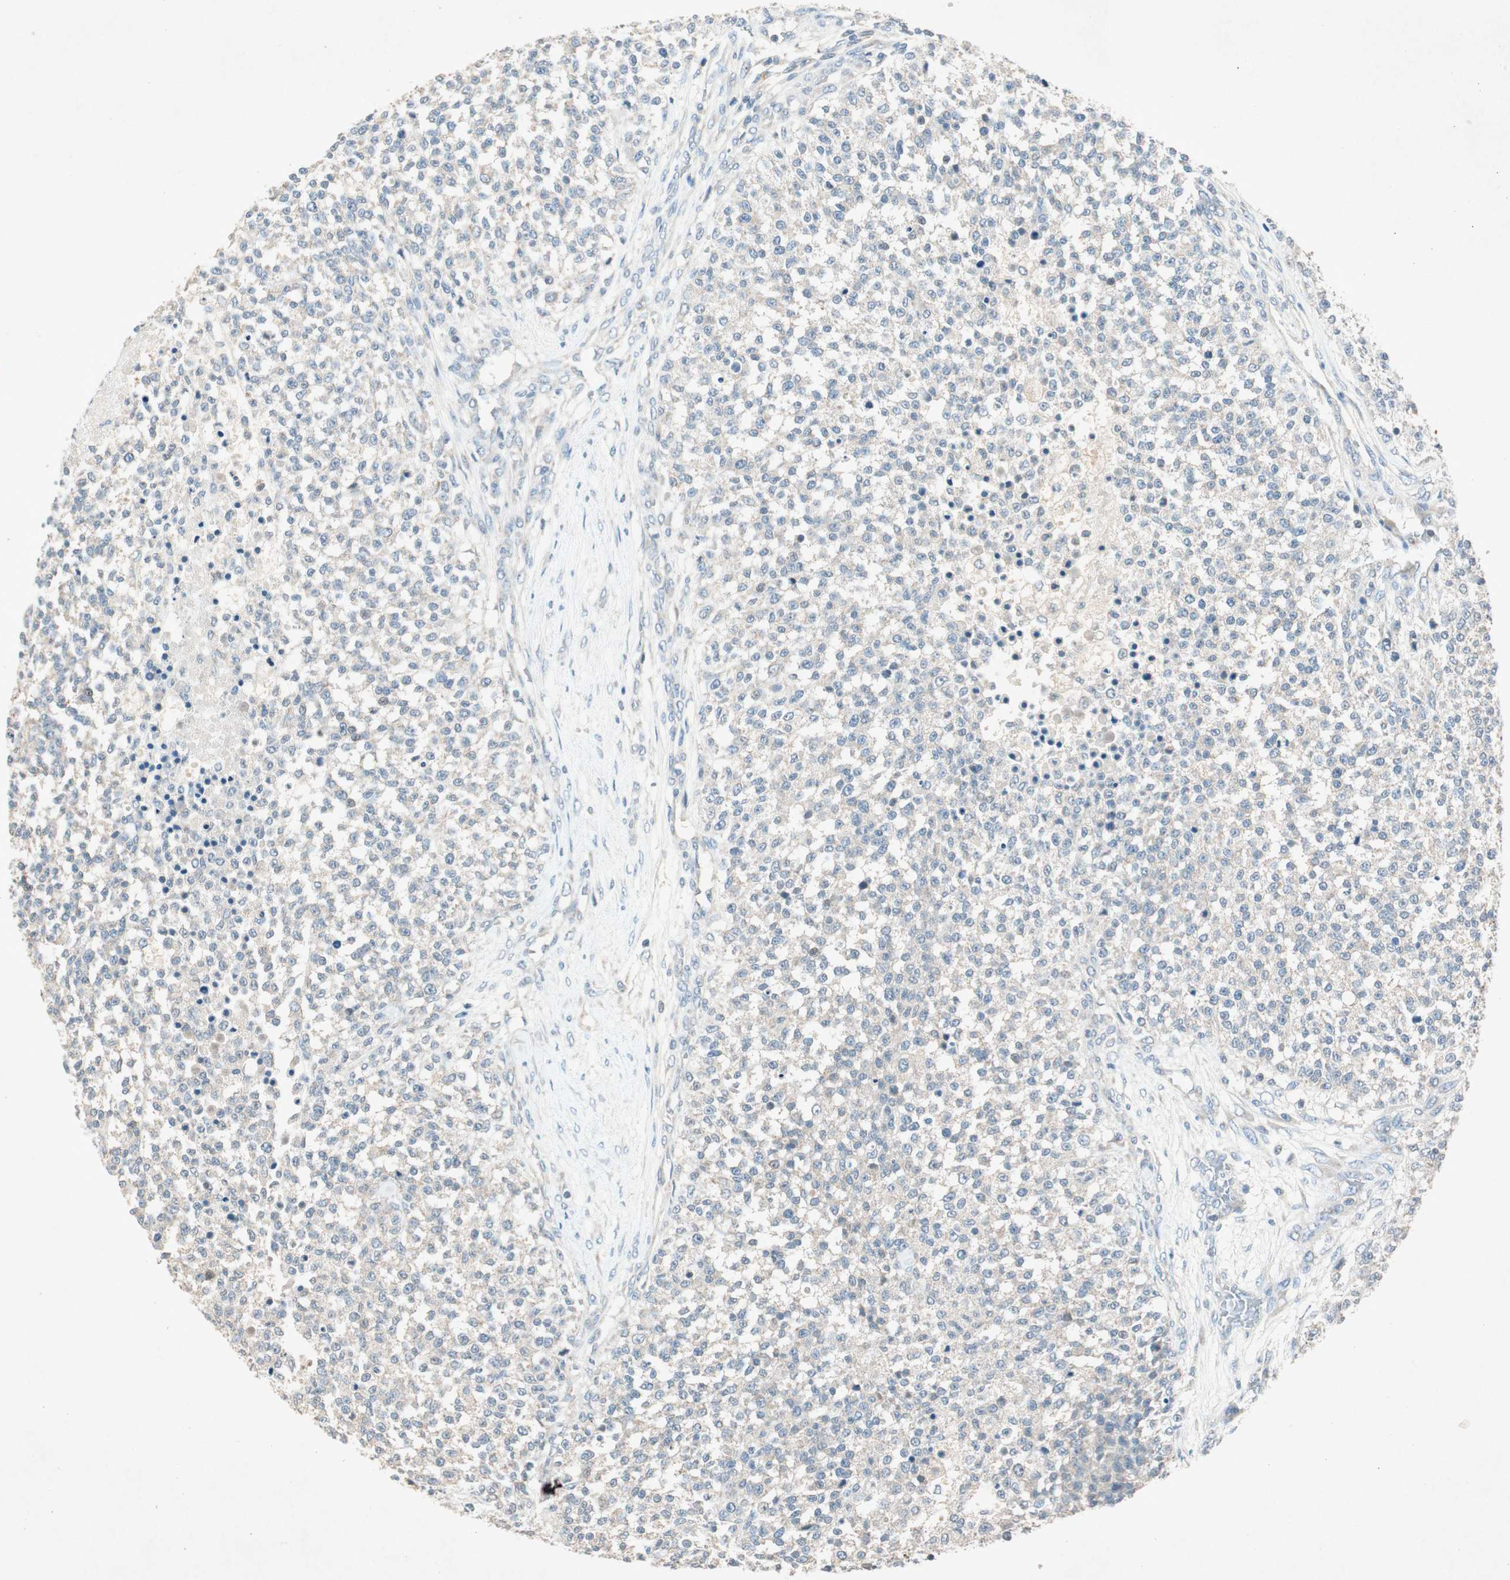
{"staining": {"intensity": "negative", "quantity": "none", "location": "none"}, "tissue": "testis cancer", "cell_type": "Tumor cells", "image_type": "cancer", "snomed": [{"axis": "morphology", "description": "Seminoma, NOS"}, {"axis": "topography", "description": "Testis"}], "caption": "Immunohistochemical staining of testis cancer shows no significant positivity in tumor cells.", "gene": "NKAIN1", "patient": {"sex": "male", "age": 59}}